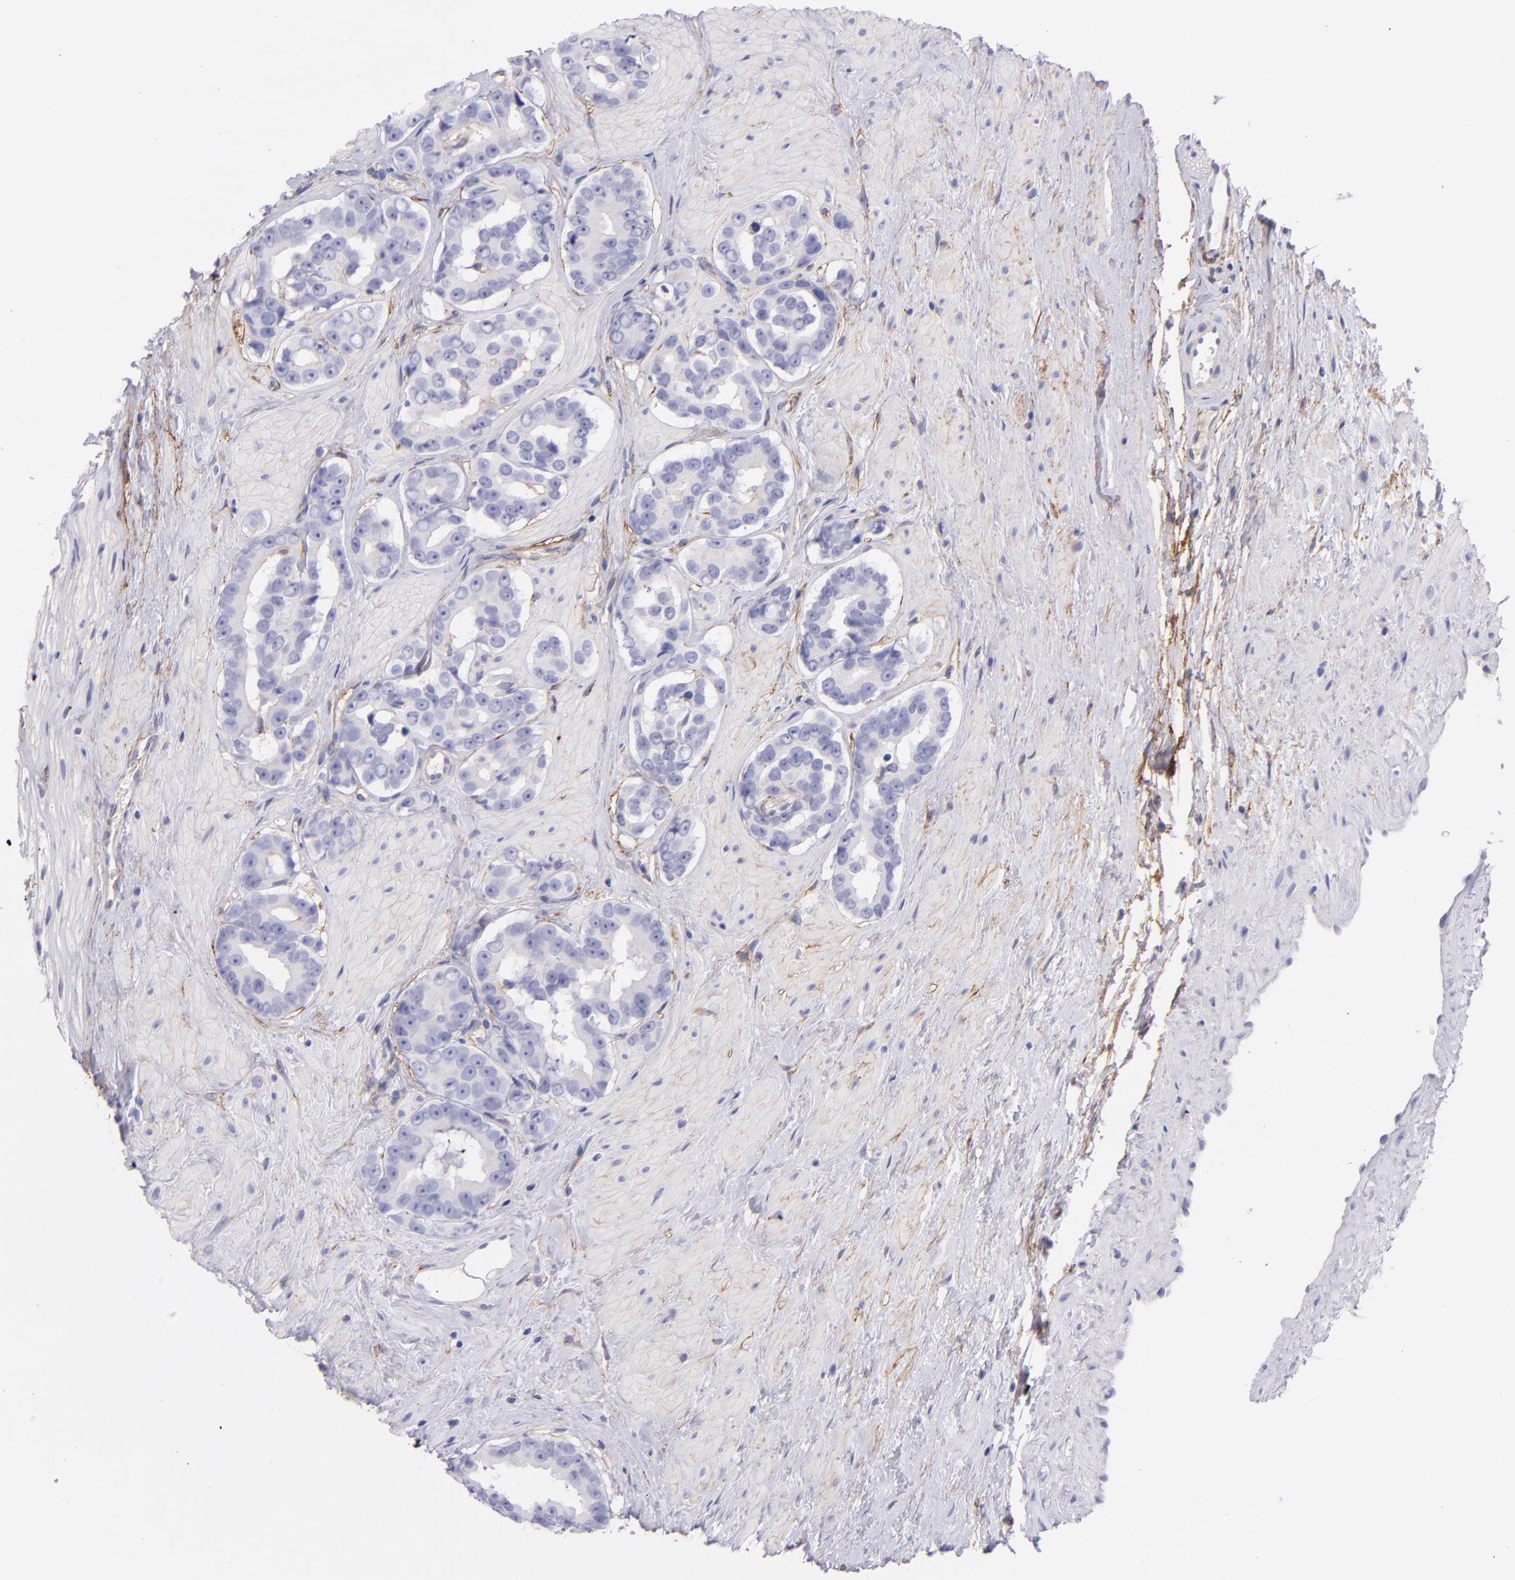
{"staining": {"intensity": "negative", "quantity": "none", "location": "none"}, "tissue": "prostate cancer", "cell_type": "Tumor cells", "image_type": "cancer", "snomed": [{"axis": "morphology", "description": "Adenocarcinoma, Low grade"}, {"axis": "topography", "description": "Prostate"}], "caption": "A histopathology image of prostate cancer (low-grade adenocarcinoma) stained for a protein shows no brown staining in tumor cells.", "gene": "CD81", "patient": {"sex": "male", "age": 59}}